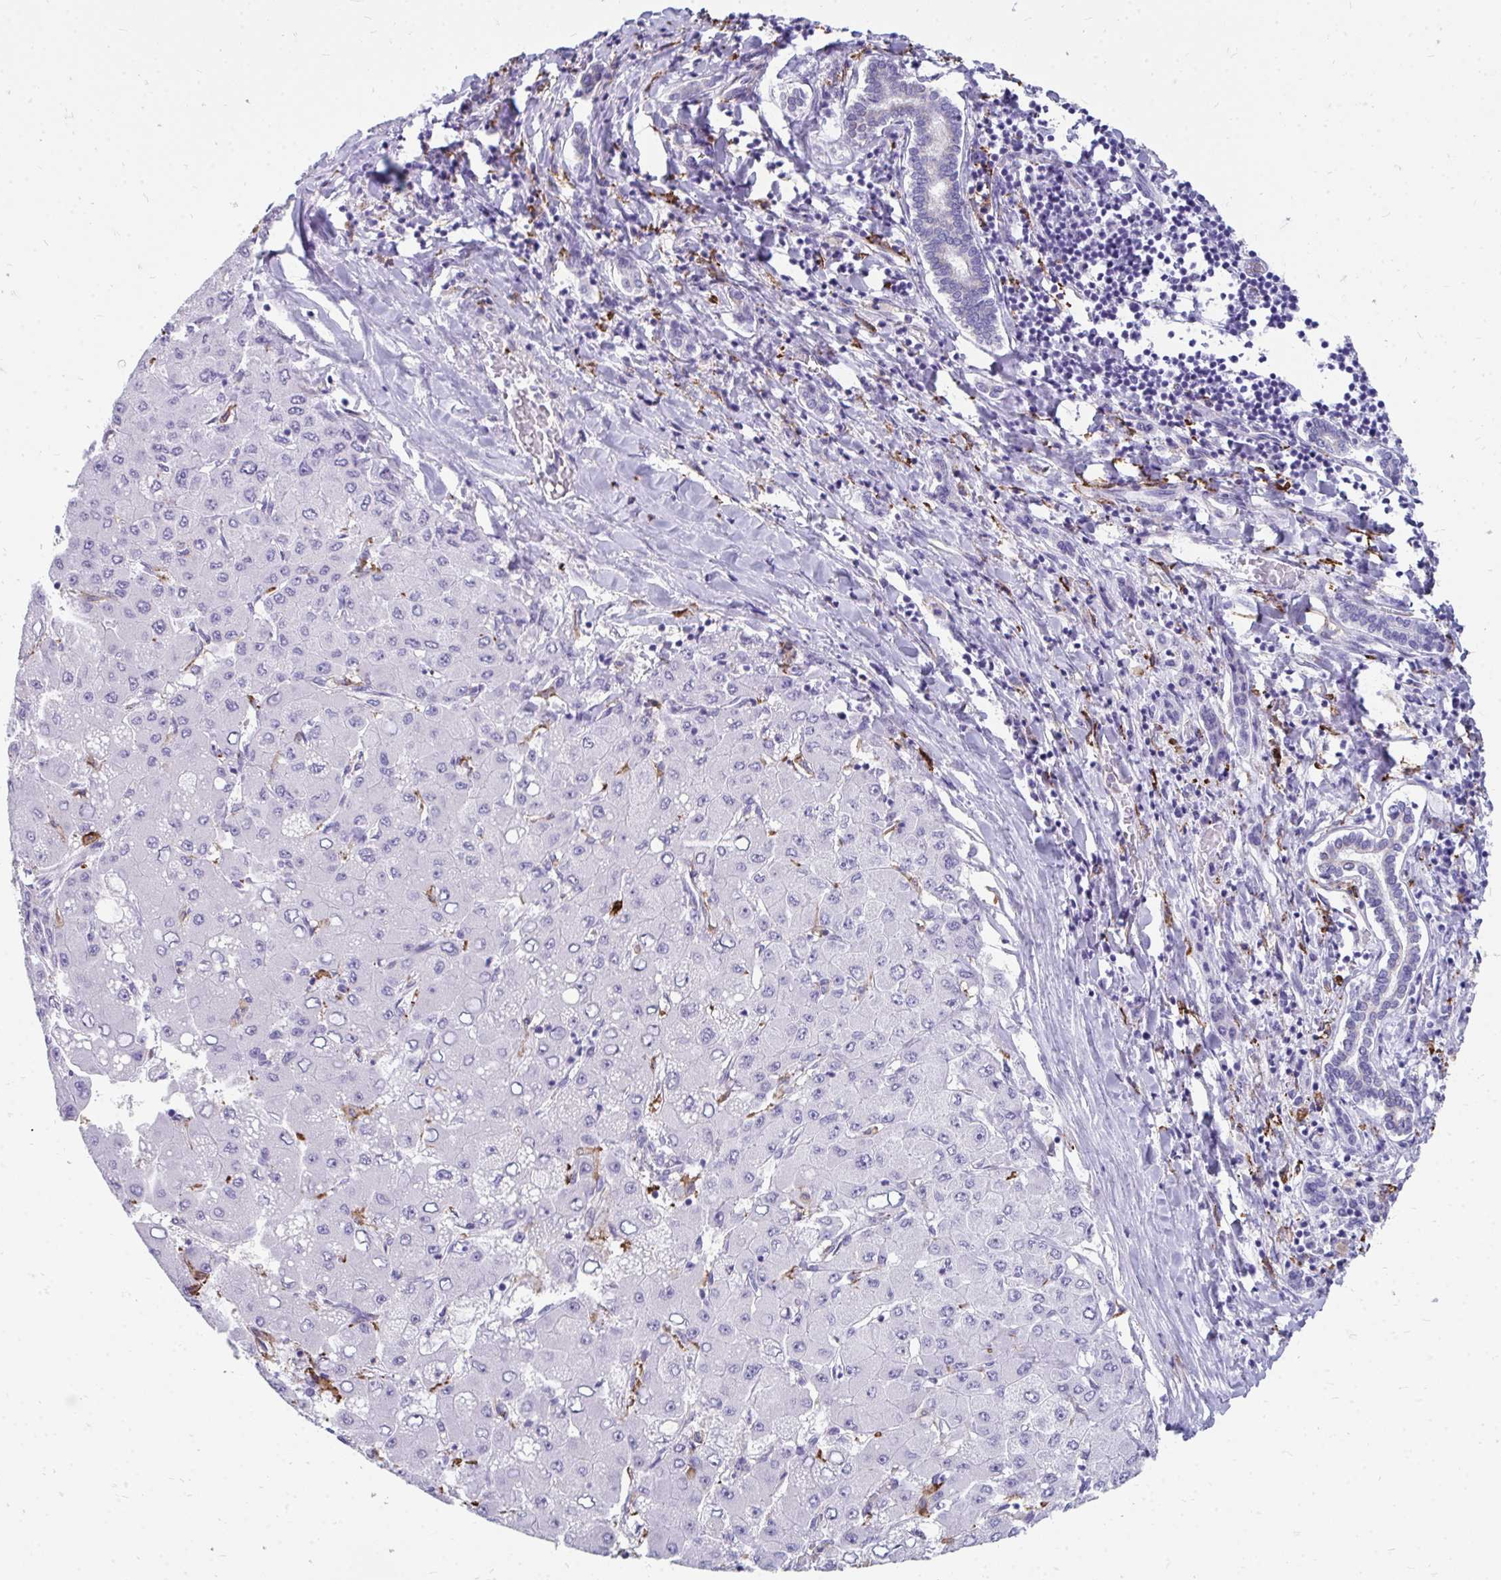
{"staining": {"intensity": "negative", "quantity": "none", "location": "none"}, "tissue": "liver cancer", "cell_type": "Tumor cells", "image_type": "cancer", "snomed": [{"axis": "morphology", "description": "Carcinoma, Hepatocellular, NOS"}, {"axis": "topography", "description": "Liver"}], "caption": "Tumor cells are negative for brown protein staining in liver cancer (hepatocellular carcinoma).", "gene": "CD163", "patient": {"sex": "male", "age": 40}}